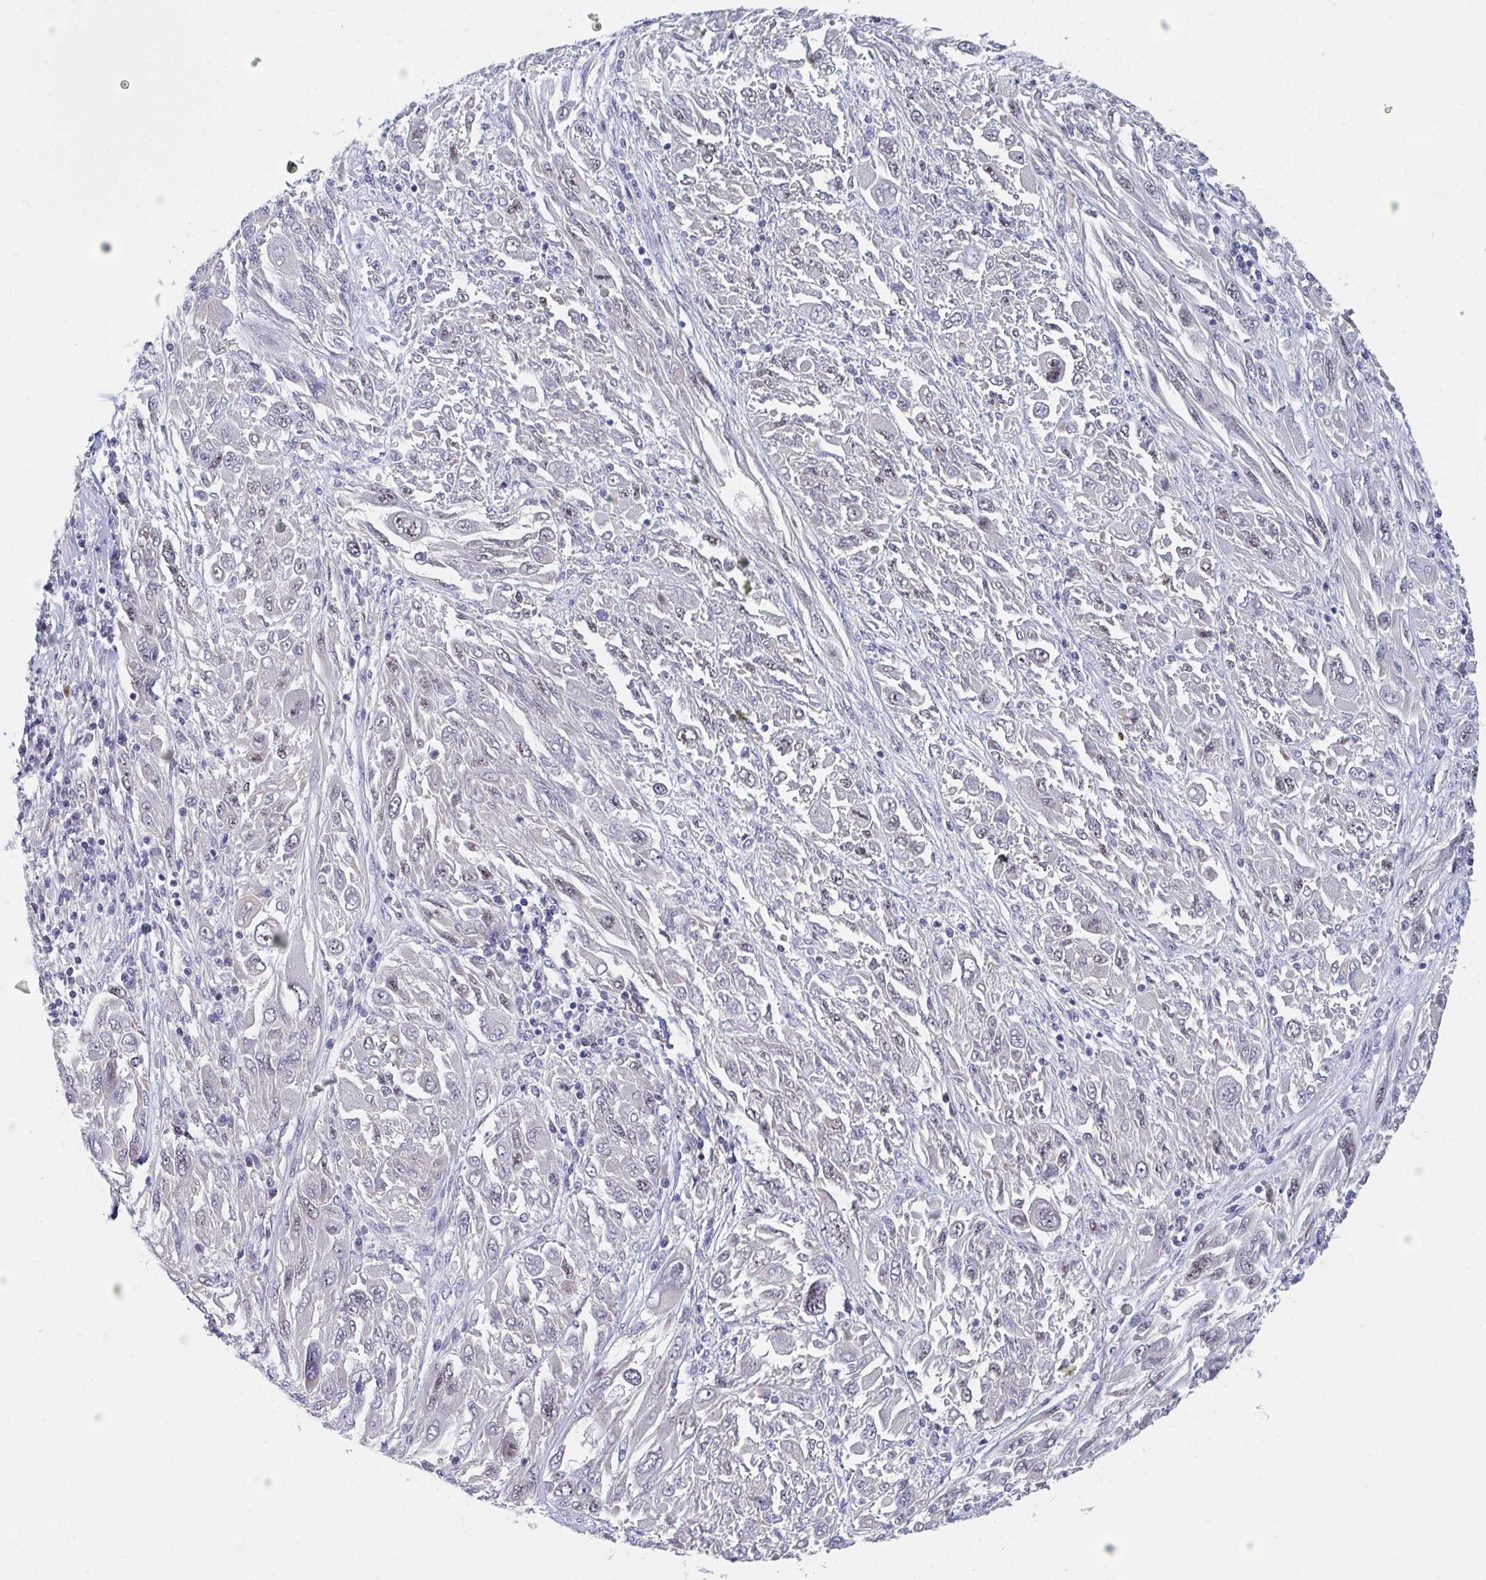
{"staining": {"intensity": "negative", "quantity": "none", "location": "none"}, "tissue": "melanoma", "cell_type": "Tumor cells", "image_type": "cancer", "snomed": [{"axis": "morphology", "description": "Malignant melanoma, NOS"}, {"axis": "topography", "description": "Skin"}], "caption": "DAB immunohistochemical staining of human melanoma shows no significant expression in tumor cells.", "gene": "CENPT", "patient": {"sex": "female", "age": 91}}